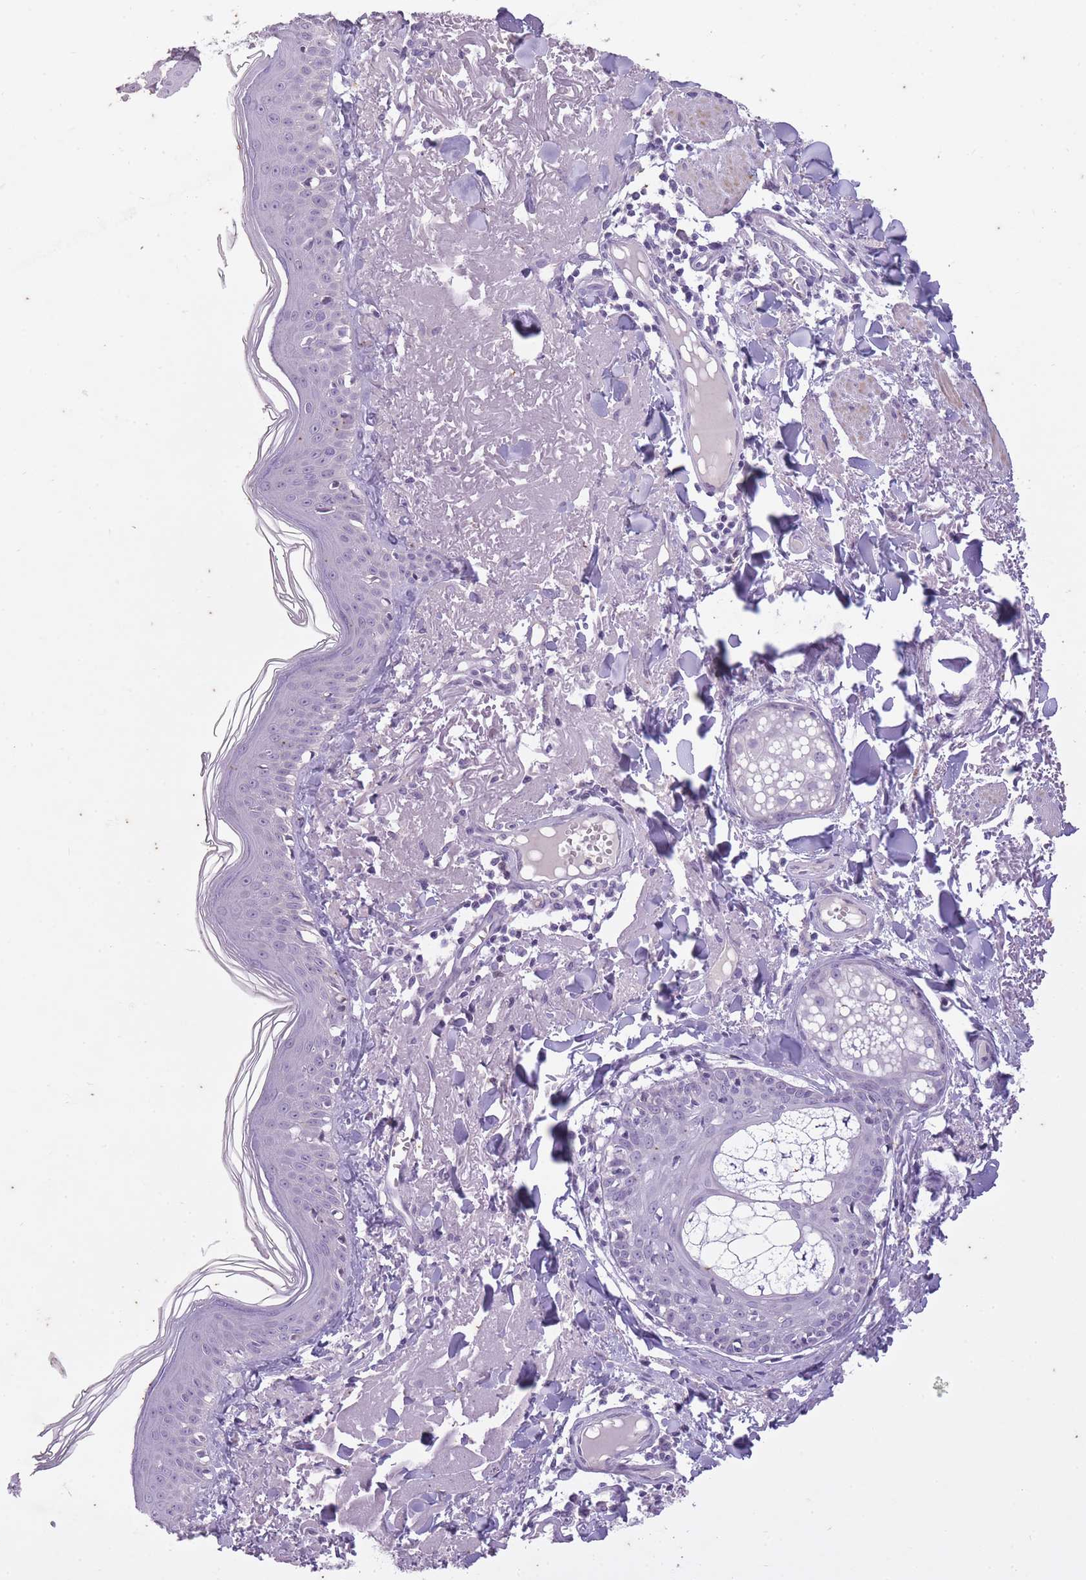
{"staining": {"intensity": "negative", "quantity": "none", "location": "none"}, "tissue": "skin", "cell_type": "Fibroblasts", "image_type": "normal", "snomed": [{"axis": "morphology", "description": "Normal tissue, NOS"}, {"axis": "morphology", "description": "Malignant melanoma, NOS"}, {"axis": "topography", "description": "Skin"}], "caption": "Immunohistochemical staining of normal skin shows no significant staining in fibroblasts. (DAB (3,3'-diaminobenzidine) immunohistochemistry visualized using brightfield microscopy, high magnification).", "gene": "CNTNAP3B", "patient": {"sex": "male", "age": 80}}